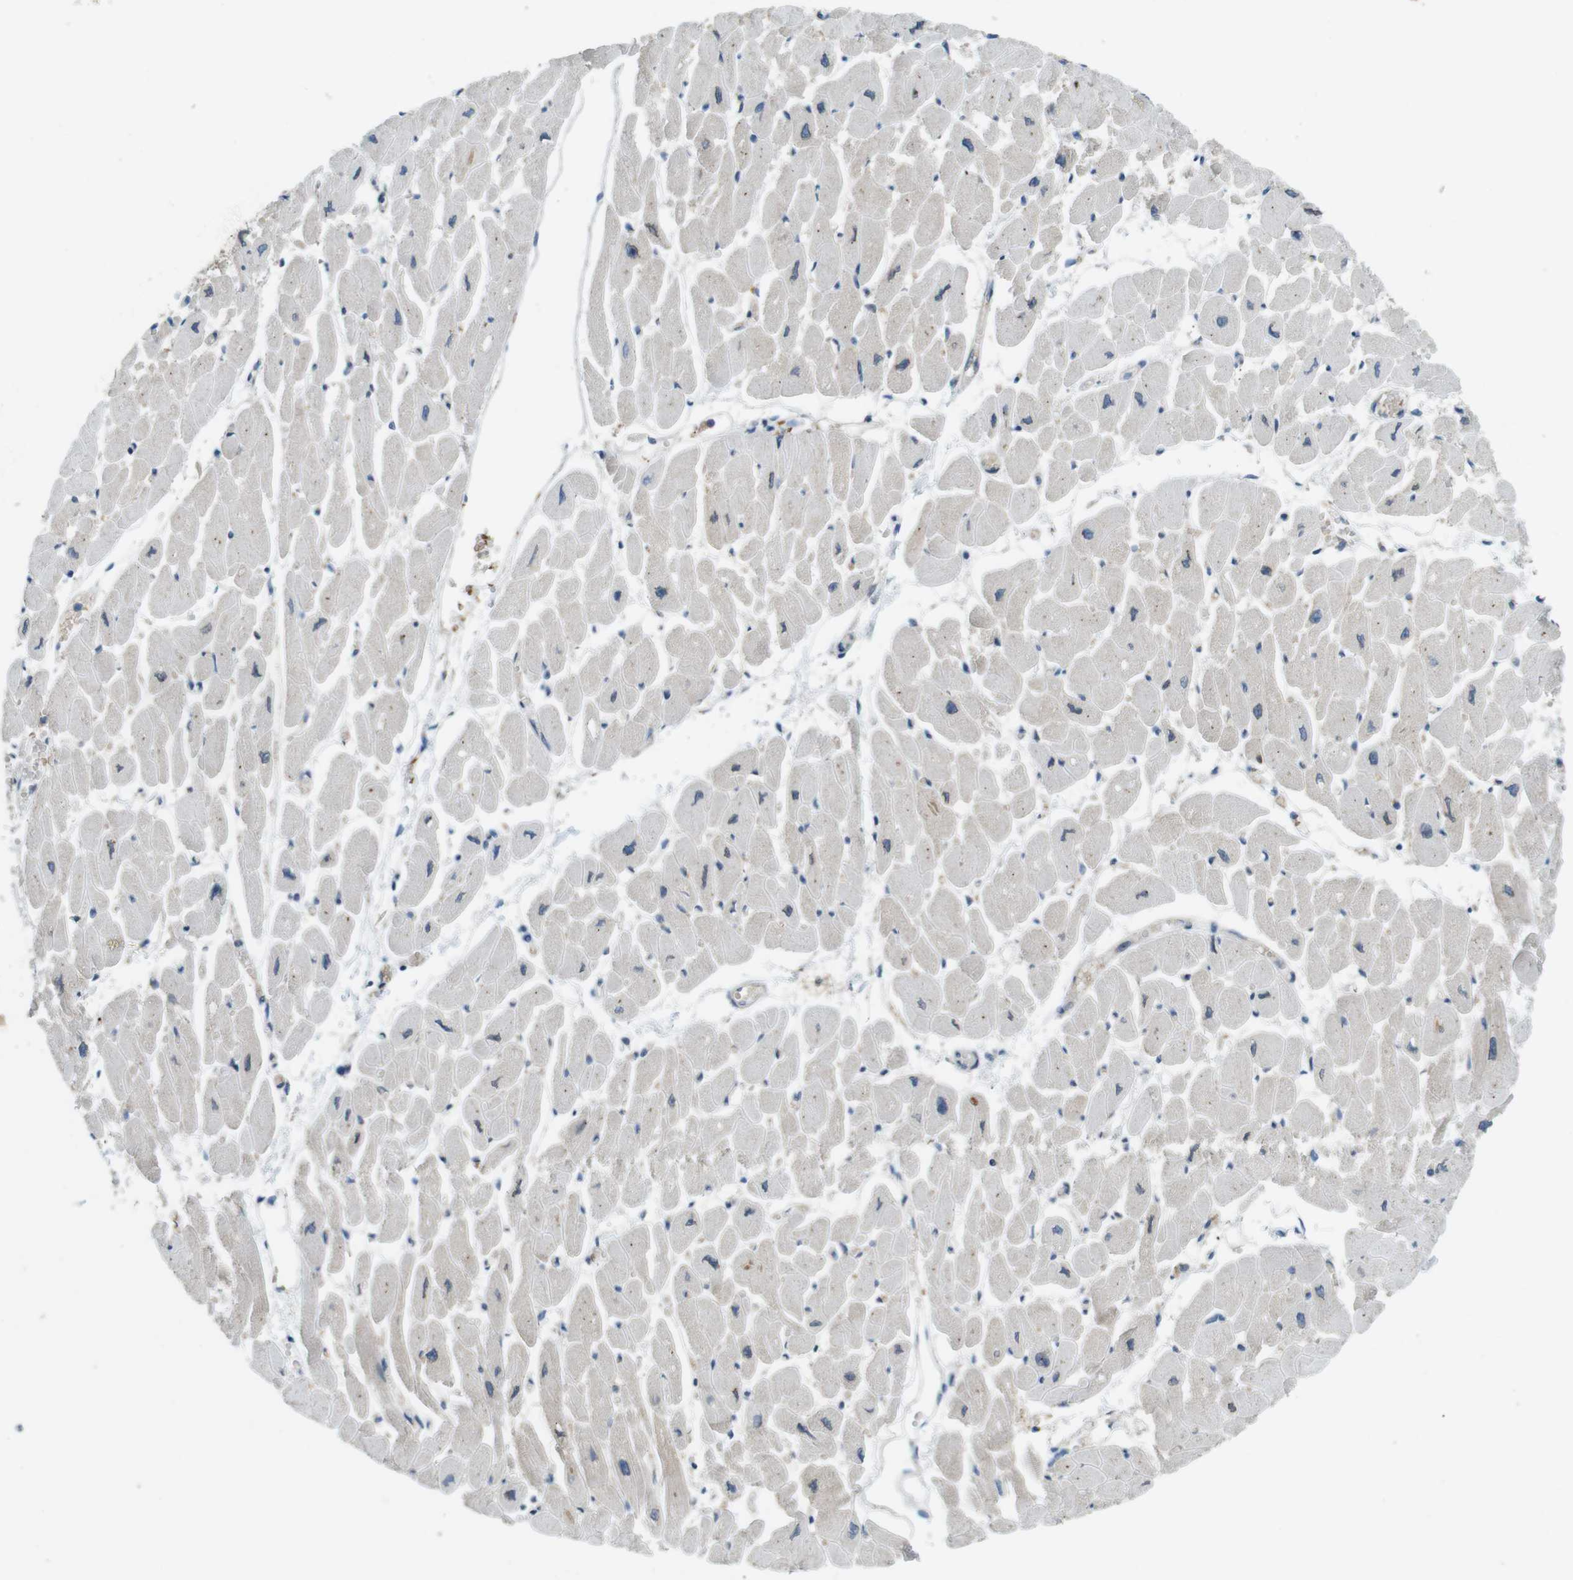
{"staining": {"intensity": "weak", "quantity": "25%-75%", "location": "cytoplasmic/membranous"}, "tissue": "heart muscle", "cell_type": "Cardiomyocytes", "image_type": "normal", "snomed": [{"axis": "morphology", "description": "Normal tissue, NOS"}, {"axis": "topography", "description": "Heart"}], "caption": "Immunohistochemical staining of benign human heart muscle shows weak cytoplasmic/membranous protein staining in approximately 25%-75% of cardiomyocytes. Ihc stains the protein in brown and the nuclei are stained blue.", "gene": "TYW1", "patient": {"sex": "female", "age": 54}}